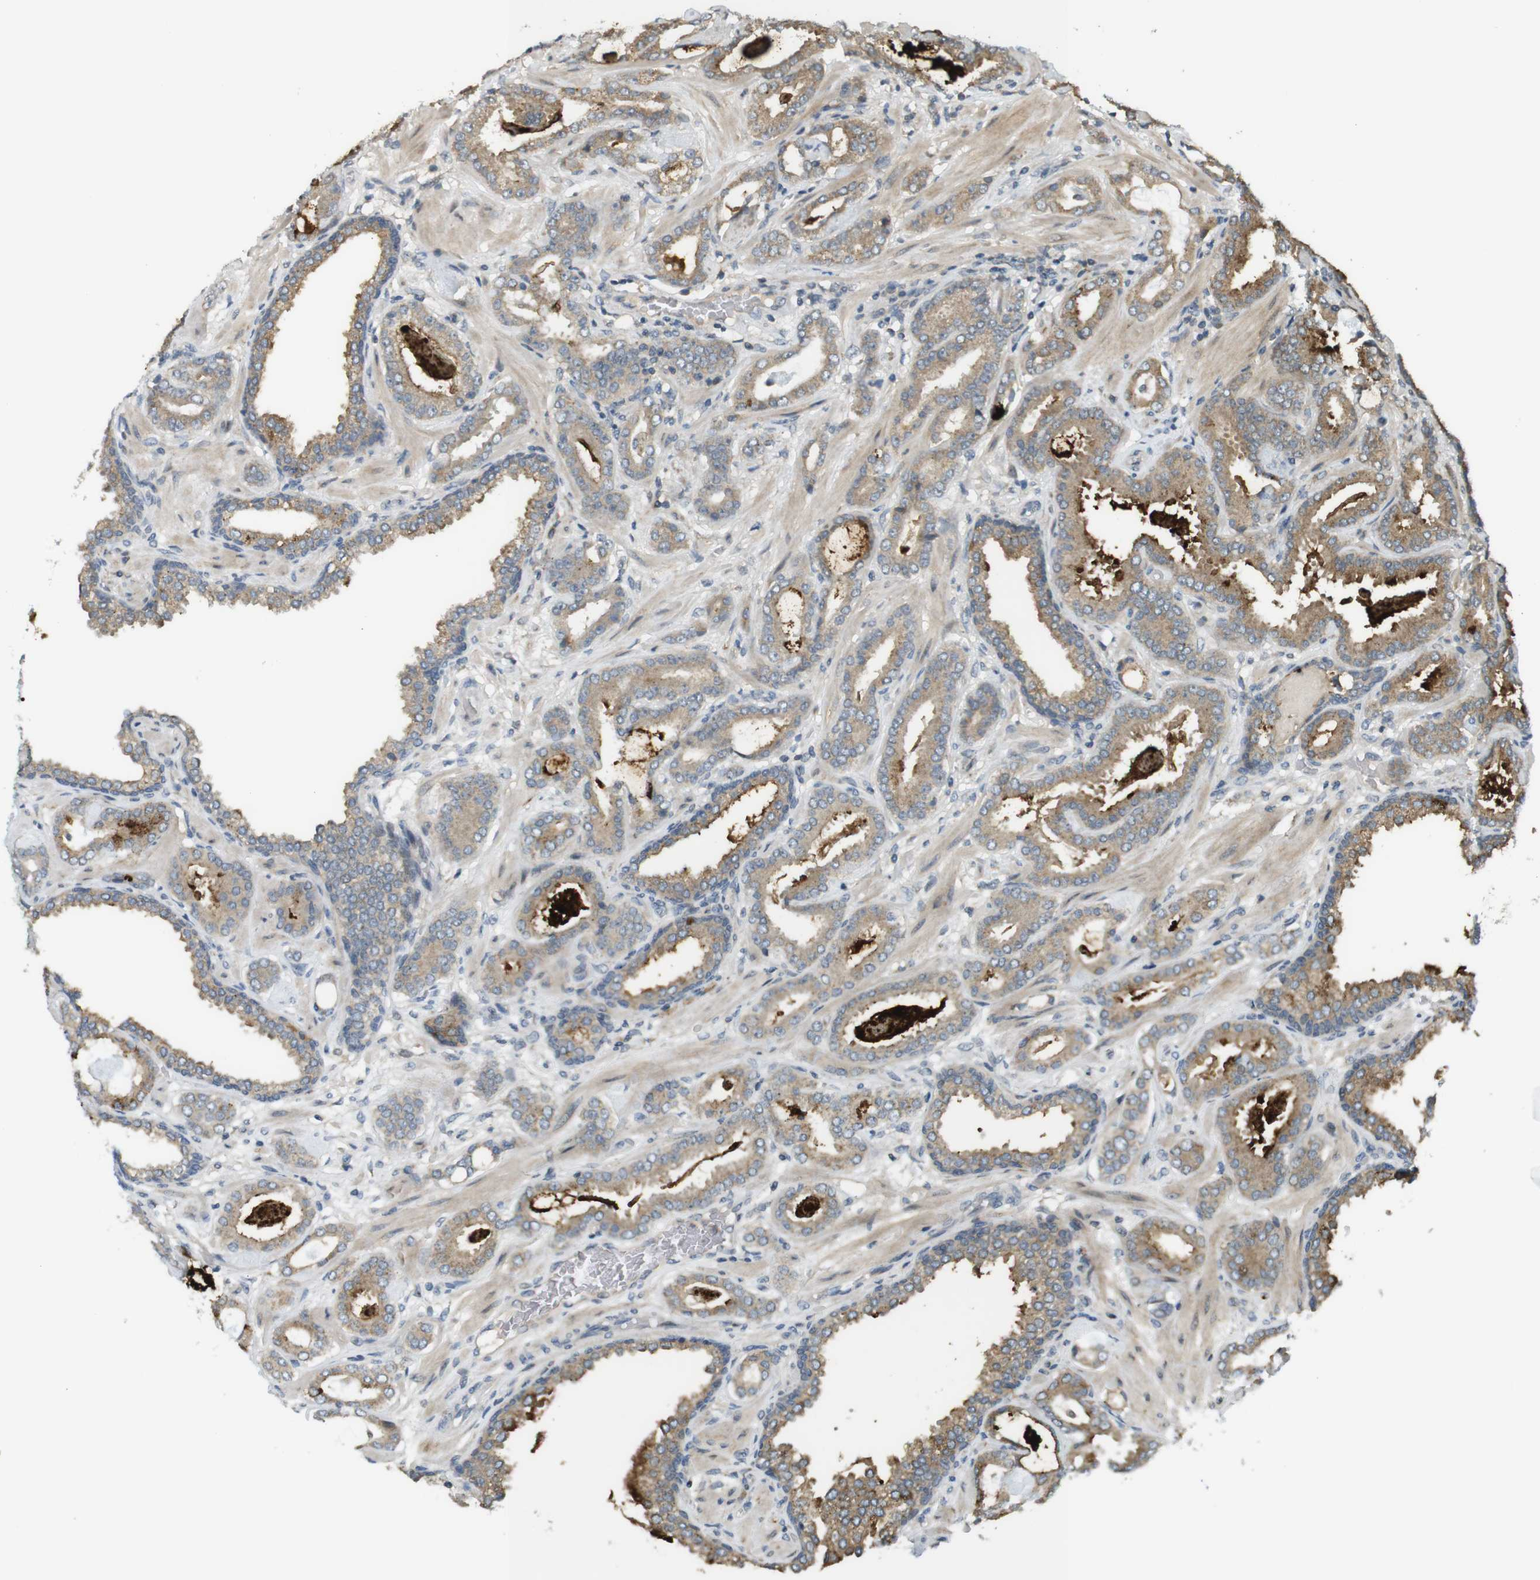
{"staining": {"intensity": "moderate", "quantity": ">75%", "location": "cytoplasmic/membranous"}, "tissue": "prostate cancer", "cell_type": "Tumor cells", "image_type": "cancer", "snomed": [{"axis": "morphology", "description": "Adenocarcinoma, Low grade"}, {"axis": "topography", "description": "Prostate"}], "caption": "The histopathology image reveals staining of prostate cancer (adenocarcinoma (low-grade)), revealing moderate cytoplasmic/membranous protein positivity (brown color) within tumor cells. (IHC, brightfield microscopy, high magnification).", "gene": "CLRN3", "patient": {"sex": "male", "age": 53}}